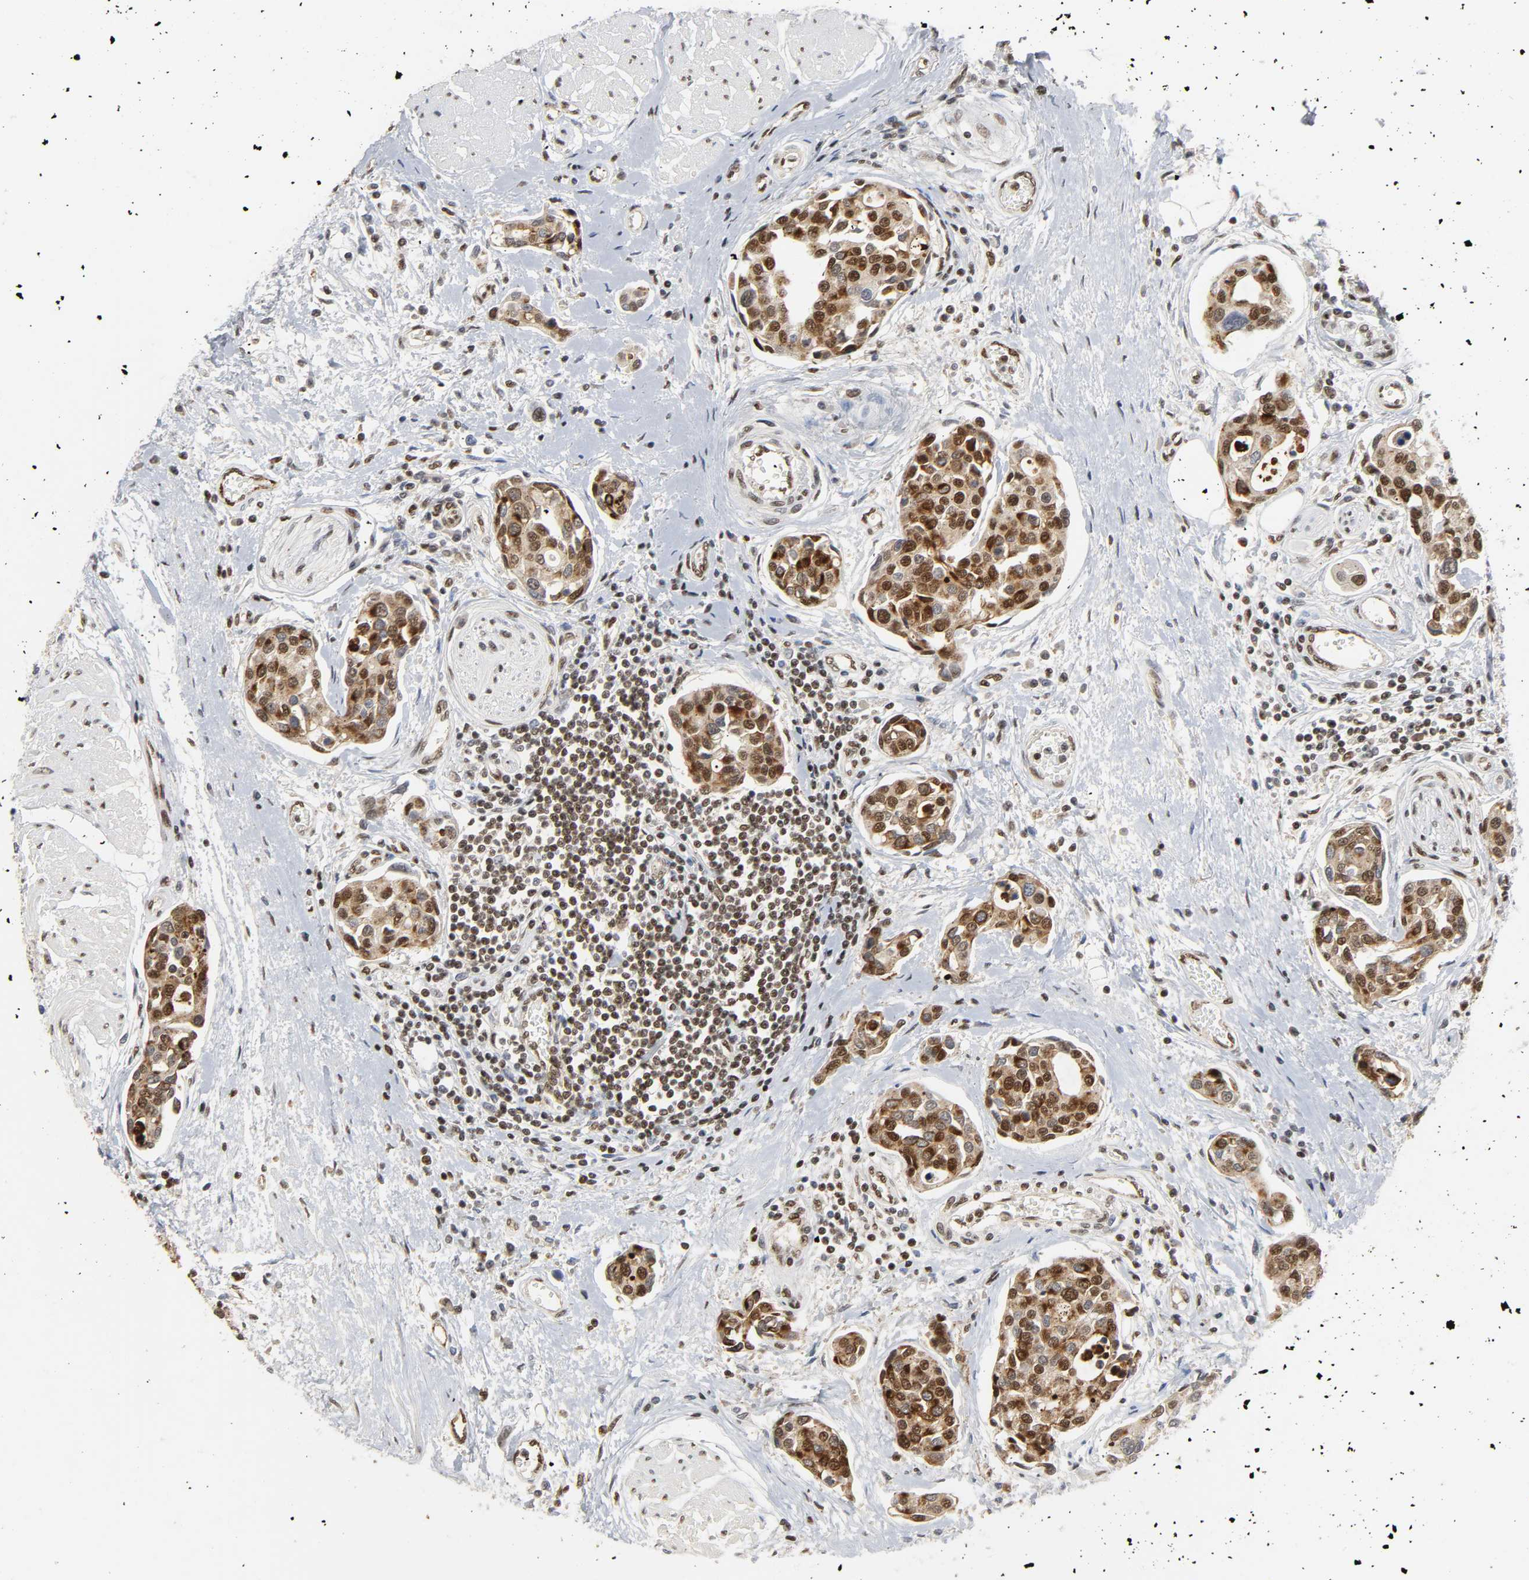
{"staining": {"intensity": "strong", "quantity": ">75%", "location": "cytoplasmic/membranous,nuclear"}, "tissue": "urothelial cancer", "cell_type": "Tumor cells", "image_type": "cancer", "snomed": [{"axis": "morphology", "description": "Urothelial carcinoma, High grade"}, {"axis": "topography", "description": "Urinary bladder"}], "caption": "Urothelial cancer was stained to show a protein in brown. There is high levels of strong cytoplasmic/membranous and nuclear expression in about >75% of tumor cells. (brown staining indicates protein expression, while blue staining denotes nuclei).", "gene": "NCOA6", "patient": {"sex": "male", "age": 78}}